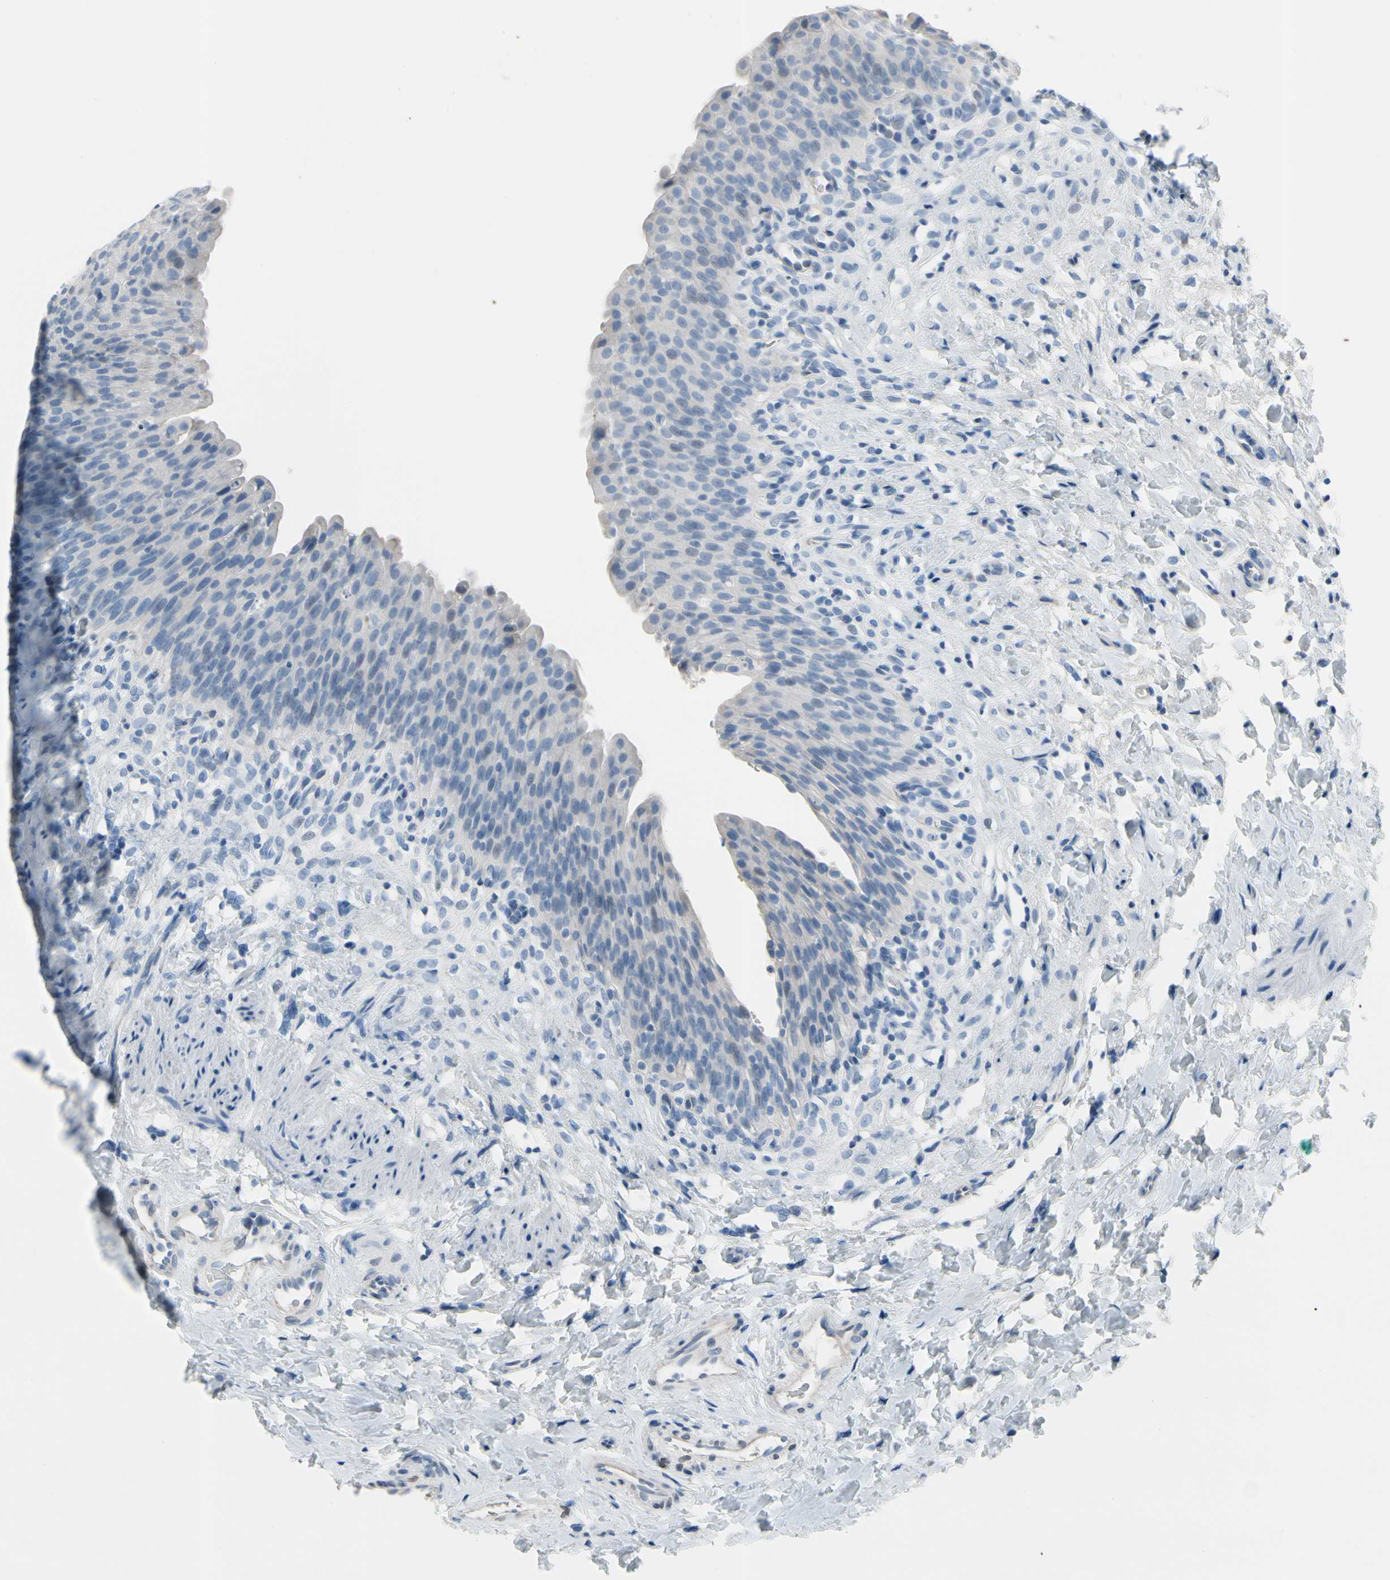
{"staining": {"intensity": "negative", "quantity": "none", "location": "none"}, "tissue": "urinary bladder", "cell_type": "Urothelial cells", "image_type": "normal", "snomed": [{"axis": "morphology", "description": "Normal tissue, NOS"}, {"axis": "topography", "description": "Urinary bladder"}], "caption": "An immunohistochemistry (IHC) photomicrograph of normal urinary bladder is shown. There is no staining in urothelial cells of urinary bladder. (Stains: DAB (3,3'-diaminobenzidine) immunohistochemistry (IHC) with hematoxylin counter stain, Microscopy: brightfield microscopy at high magnification).", "gene": "MUC5B", "patient": {"sex": "female", "age": 79}}